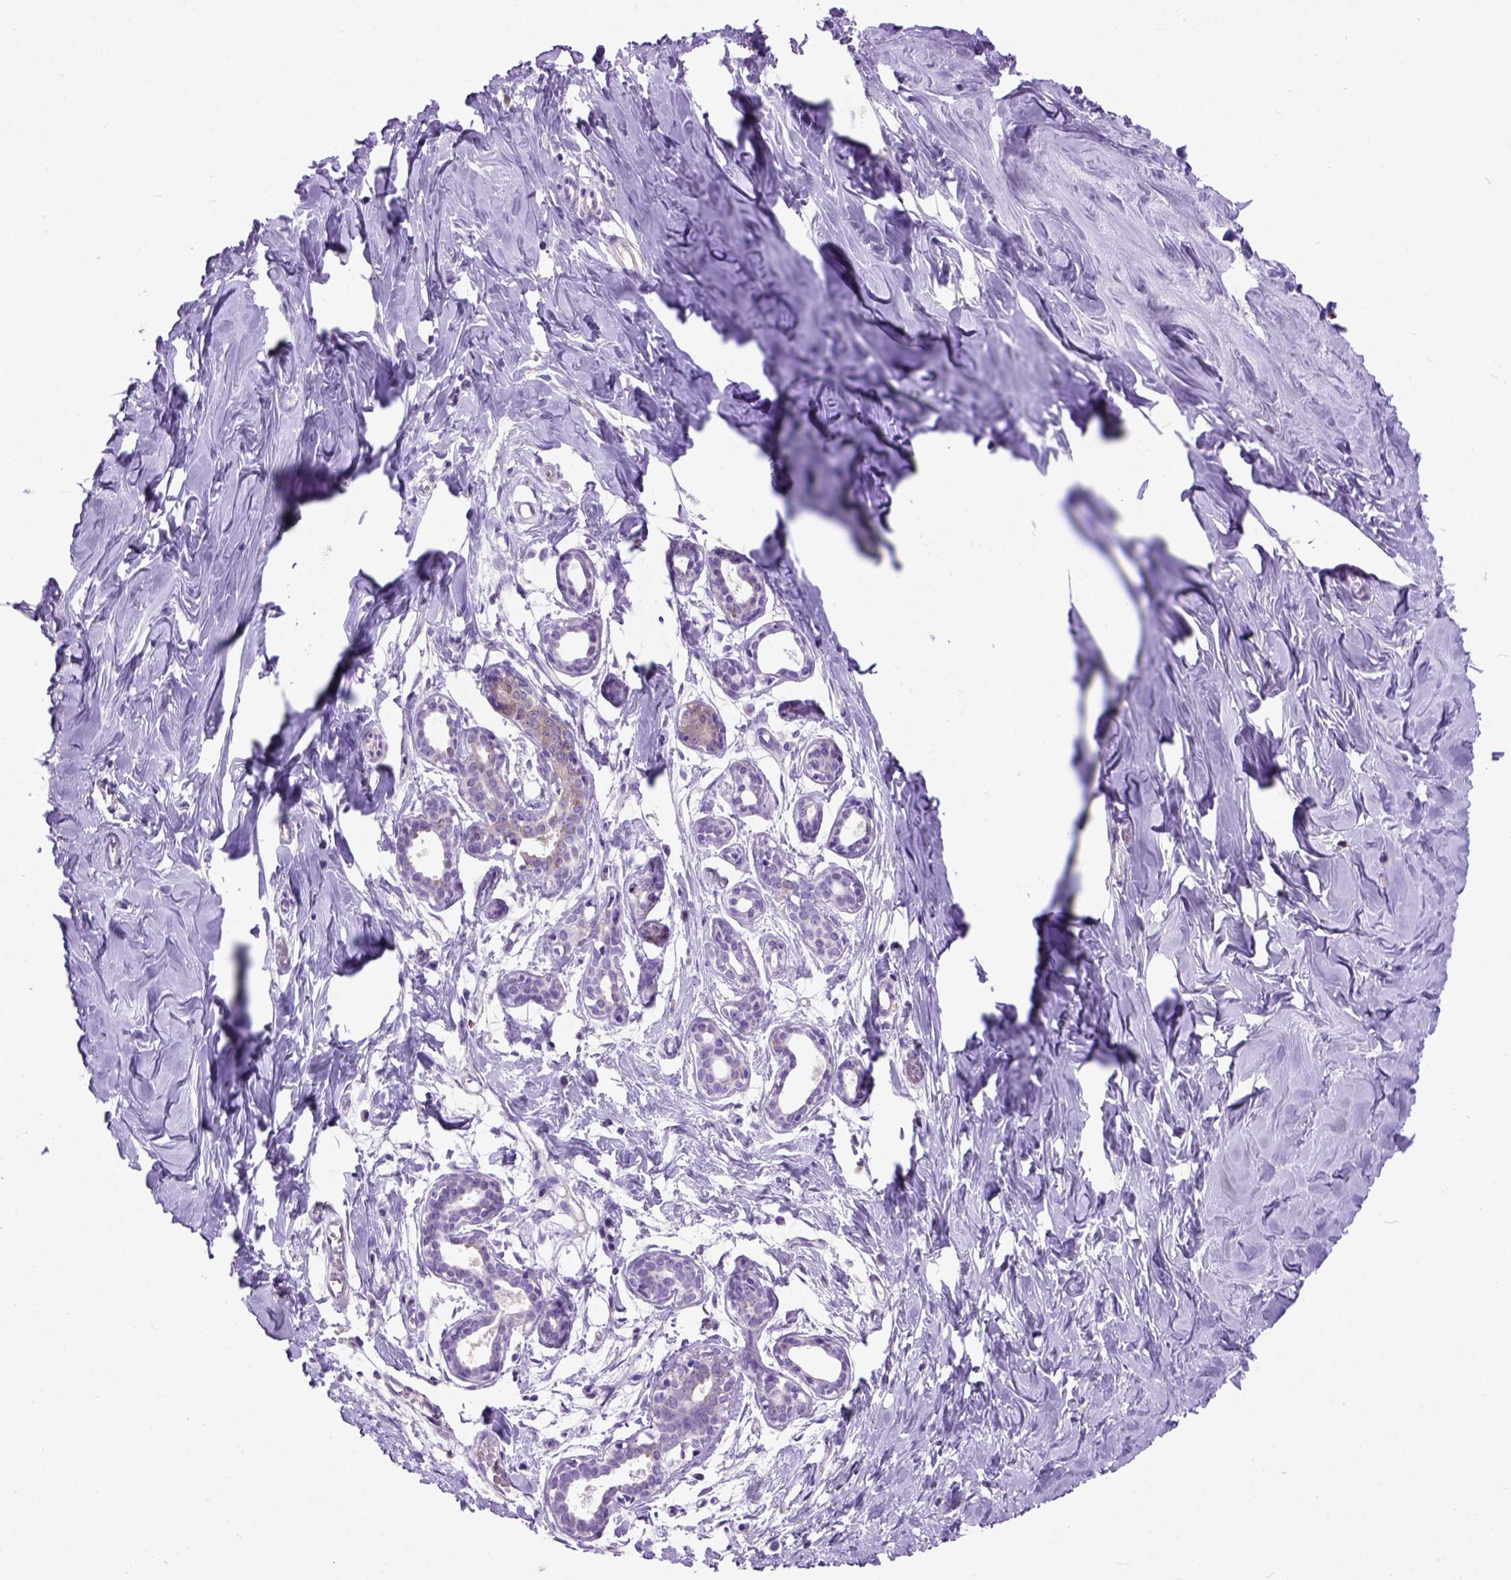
{"staining": {"intensity": "negative", "quantity": "none", "location": "none"}, "tissue": "breast", "cell_type": "Adipocytes", "image_type": "normal", "snomed": [{"axis": "morphology", "description": "Normal tissue, NOS"}, {"axis": "topography", "description": "Breast"}], "caption": "Normal breast was stained to show a protein in brown. There is no significant staining in adipocytes. (DAB (3,3'-diaminobenzidine) IHC, high magnification).", "gene": "MAPT", "patient": {"sex": "female", "age": 27}}